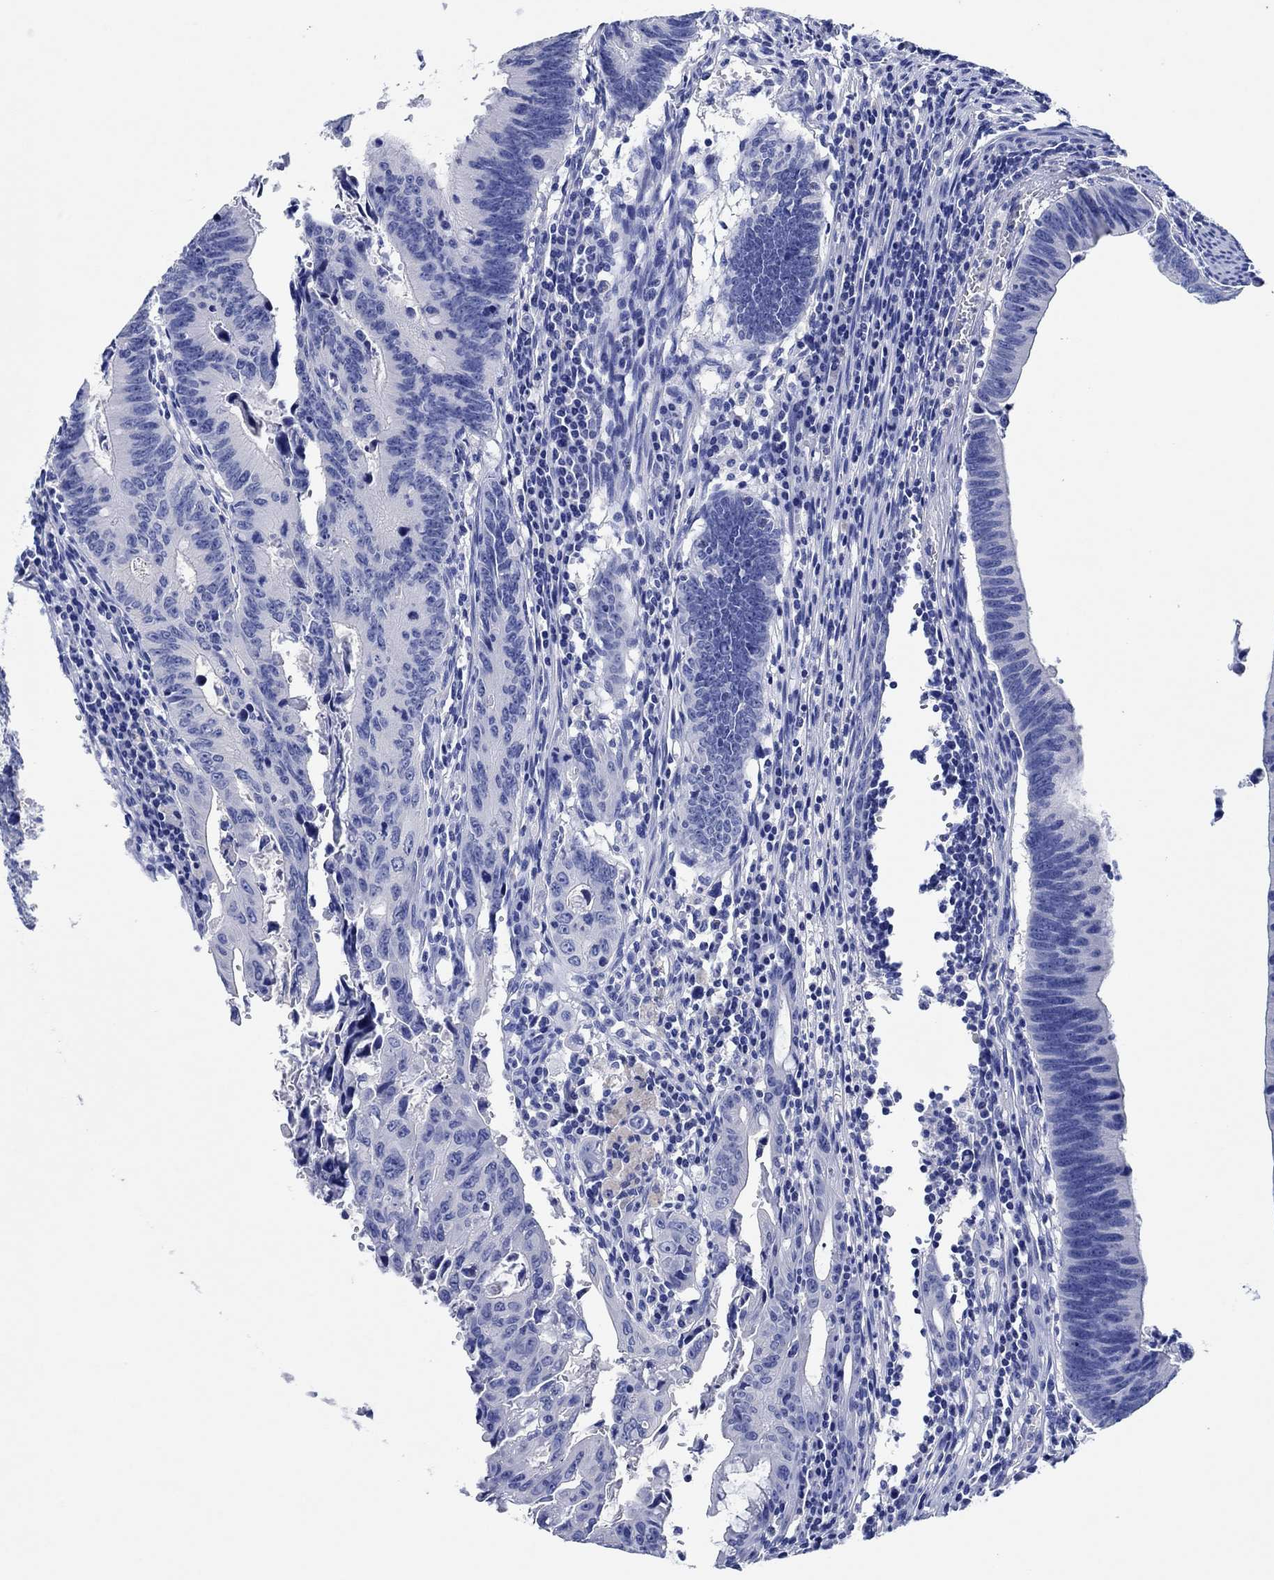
{"staining": {"intensity": "negative", "quantity": "none", "location": "none"}, "tissue": "colorectal cancer", "cell_type": "Tumor cells", "image_type": "cancer", "snomed": [{"axis": "morphology", "description": "Adenocarcinoma, NOS"}, {"axis": "topography", "description": "Colon"}], "caption": "This is an immunohistochemistry (IHC) histopathology image of adenocarcinoma (colorectal). There is no expression in tumor cells.", "gene": "CPNE6", "patient": {"sex": "female", "age": 87}}